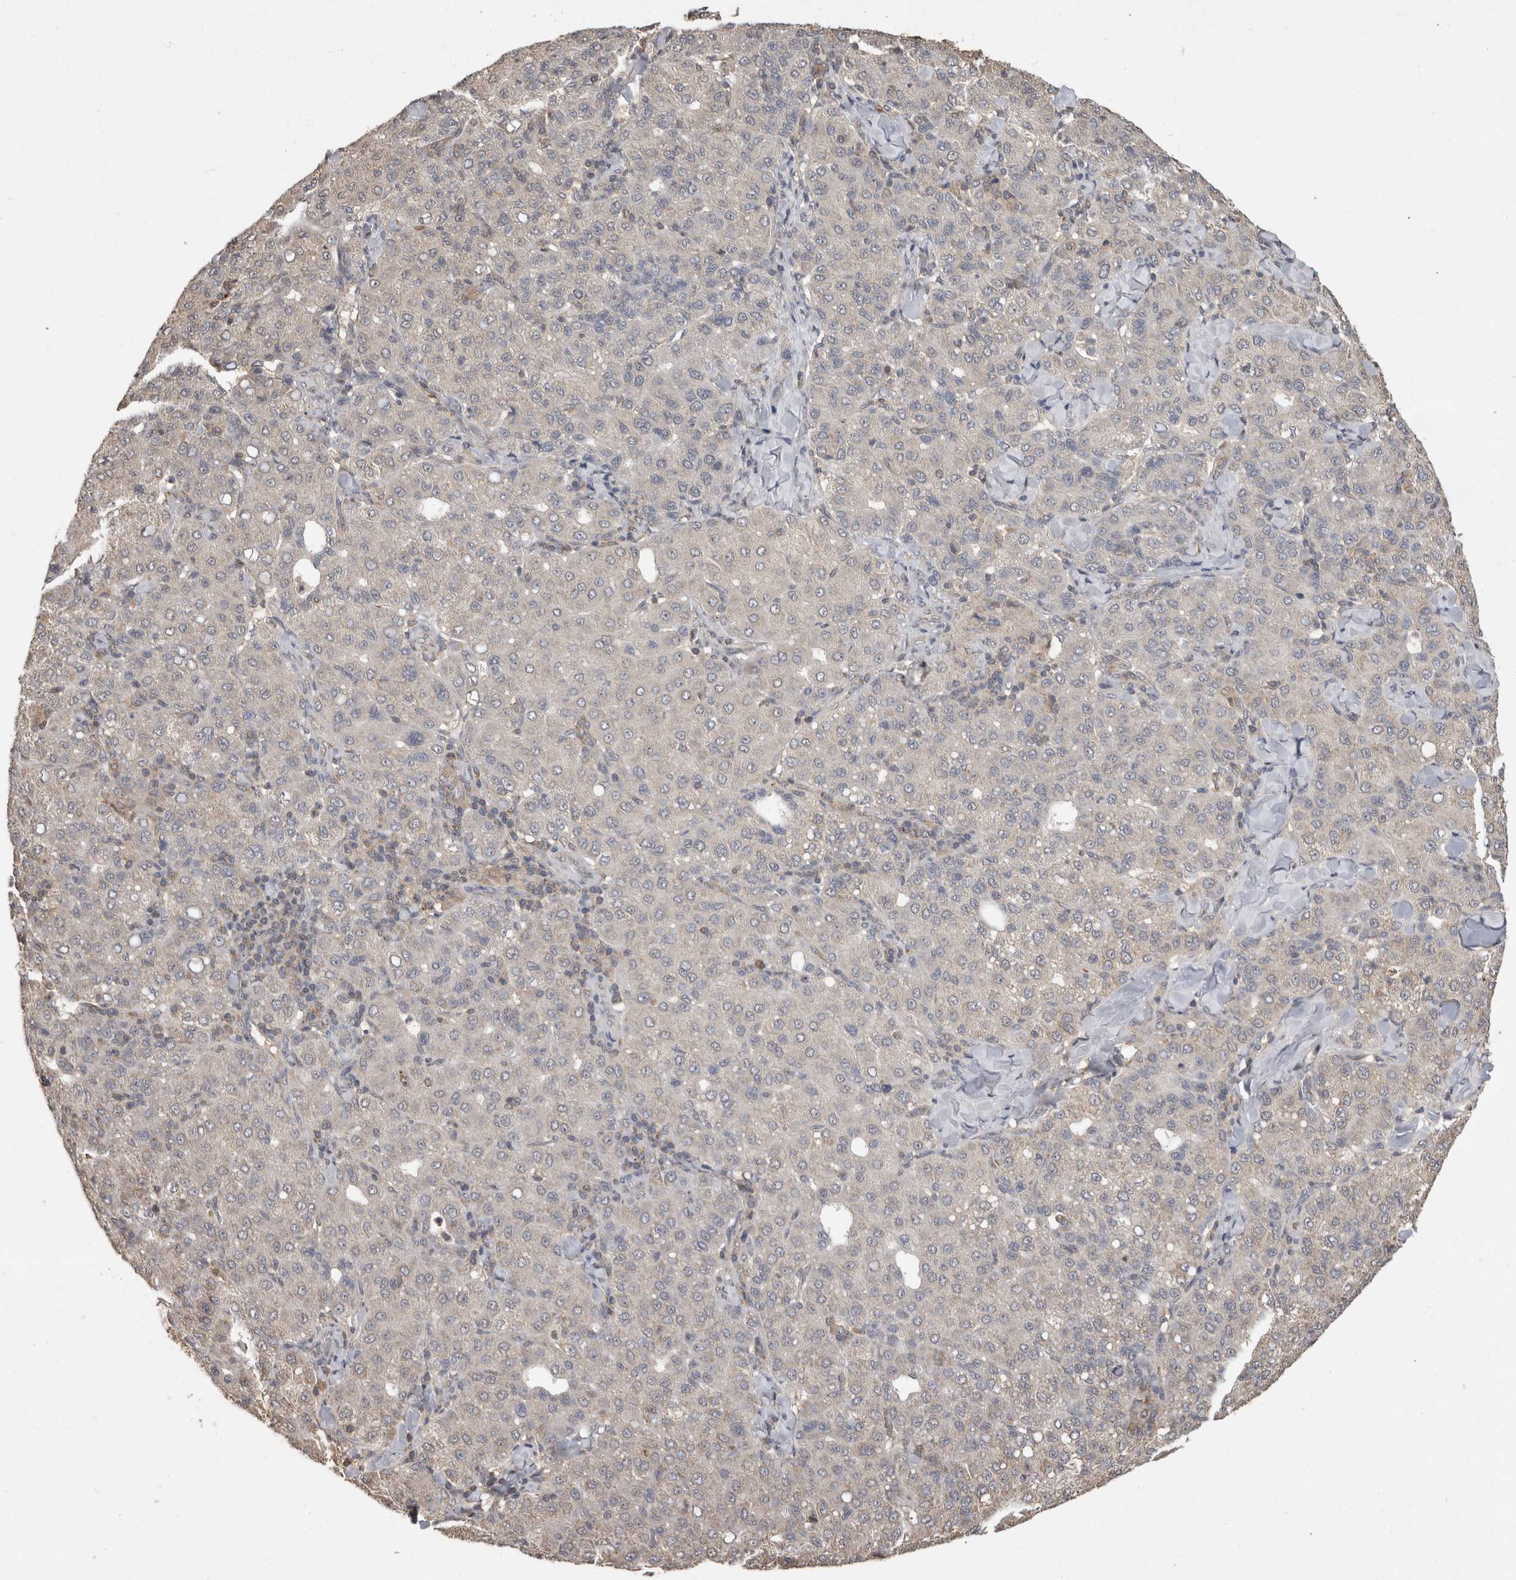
{"staining": {"intensity": "negative", "quantity": "none", "location": "none"}, "tissue": "liver cancer", "cell_type": "Tumor cells", "image_type": "cancer", "snomed": [{"axis": "morphology", "description": "Carcinoma, Hepatocellular, NOS"}, {"axis": "topography", "description": "Liver"}], "caption": "High power microscopy image of an immunohistochemistry (IHC) micrograph of liver cancer, revealing no significant positivity in tumor cells.", "gene": "PREP", "patient": {"sex": "male", "age": 65}}